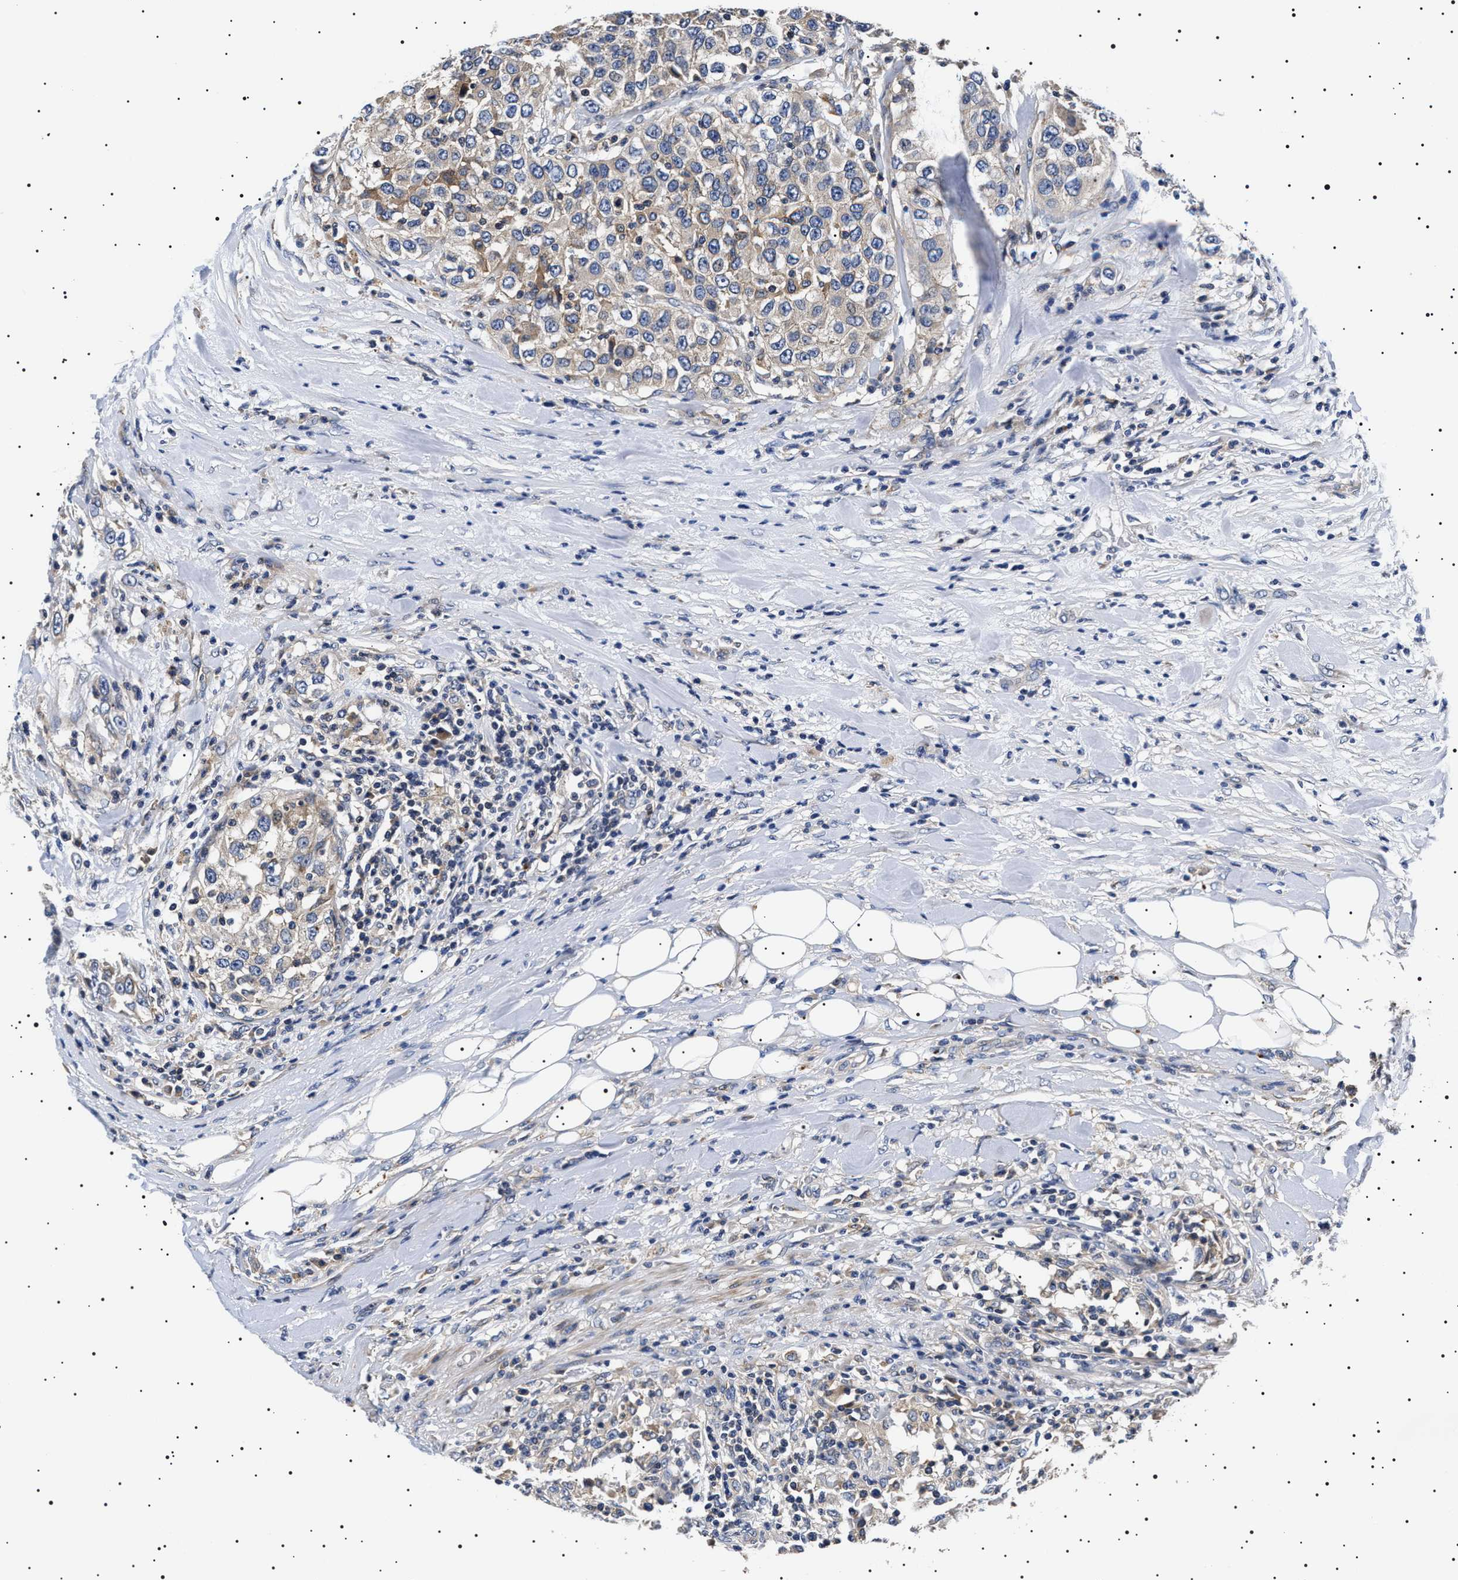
{"staining": {"intensity": "weak", "quantity": "25%-75%", "location": "cytoplasmic/membranous"}, "tissue": "urothelial cancer", "cell_type": "Tumor cells", "image_type": "cancer", "snomed": [{"axis": "morphology", "description": "Urothelial carcinoma, High grade"}, {"axis": "topography", "description": "Urinary bladder"}], "caption": "An IHC image of neoplastic tissue is shown. Protein staining in brown shows weak cytoplasmic/membranous positivity in urothelial carcinoma (high-grade) within tumor cells. The staining was performed using DAB (3,3'-diaminobenzidine), with brown indicating positive protein expression. Nuclei are stained blue with hematoxylin.", "gene": "SLC4A7", "patient": {"sex": "female", "age": 80}}